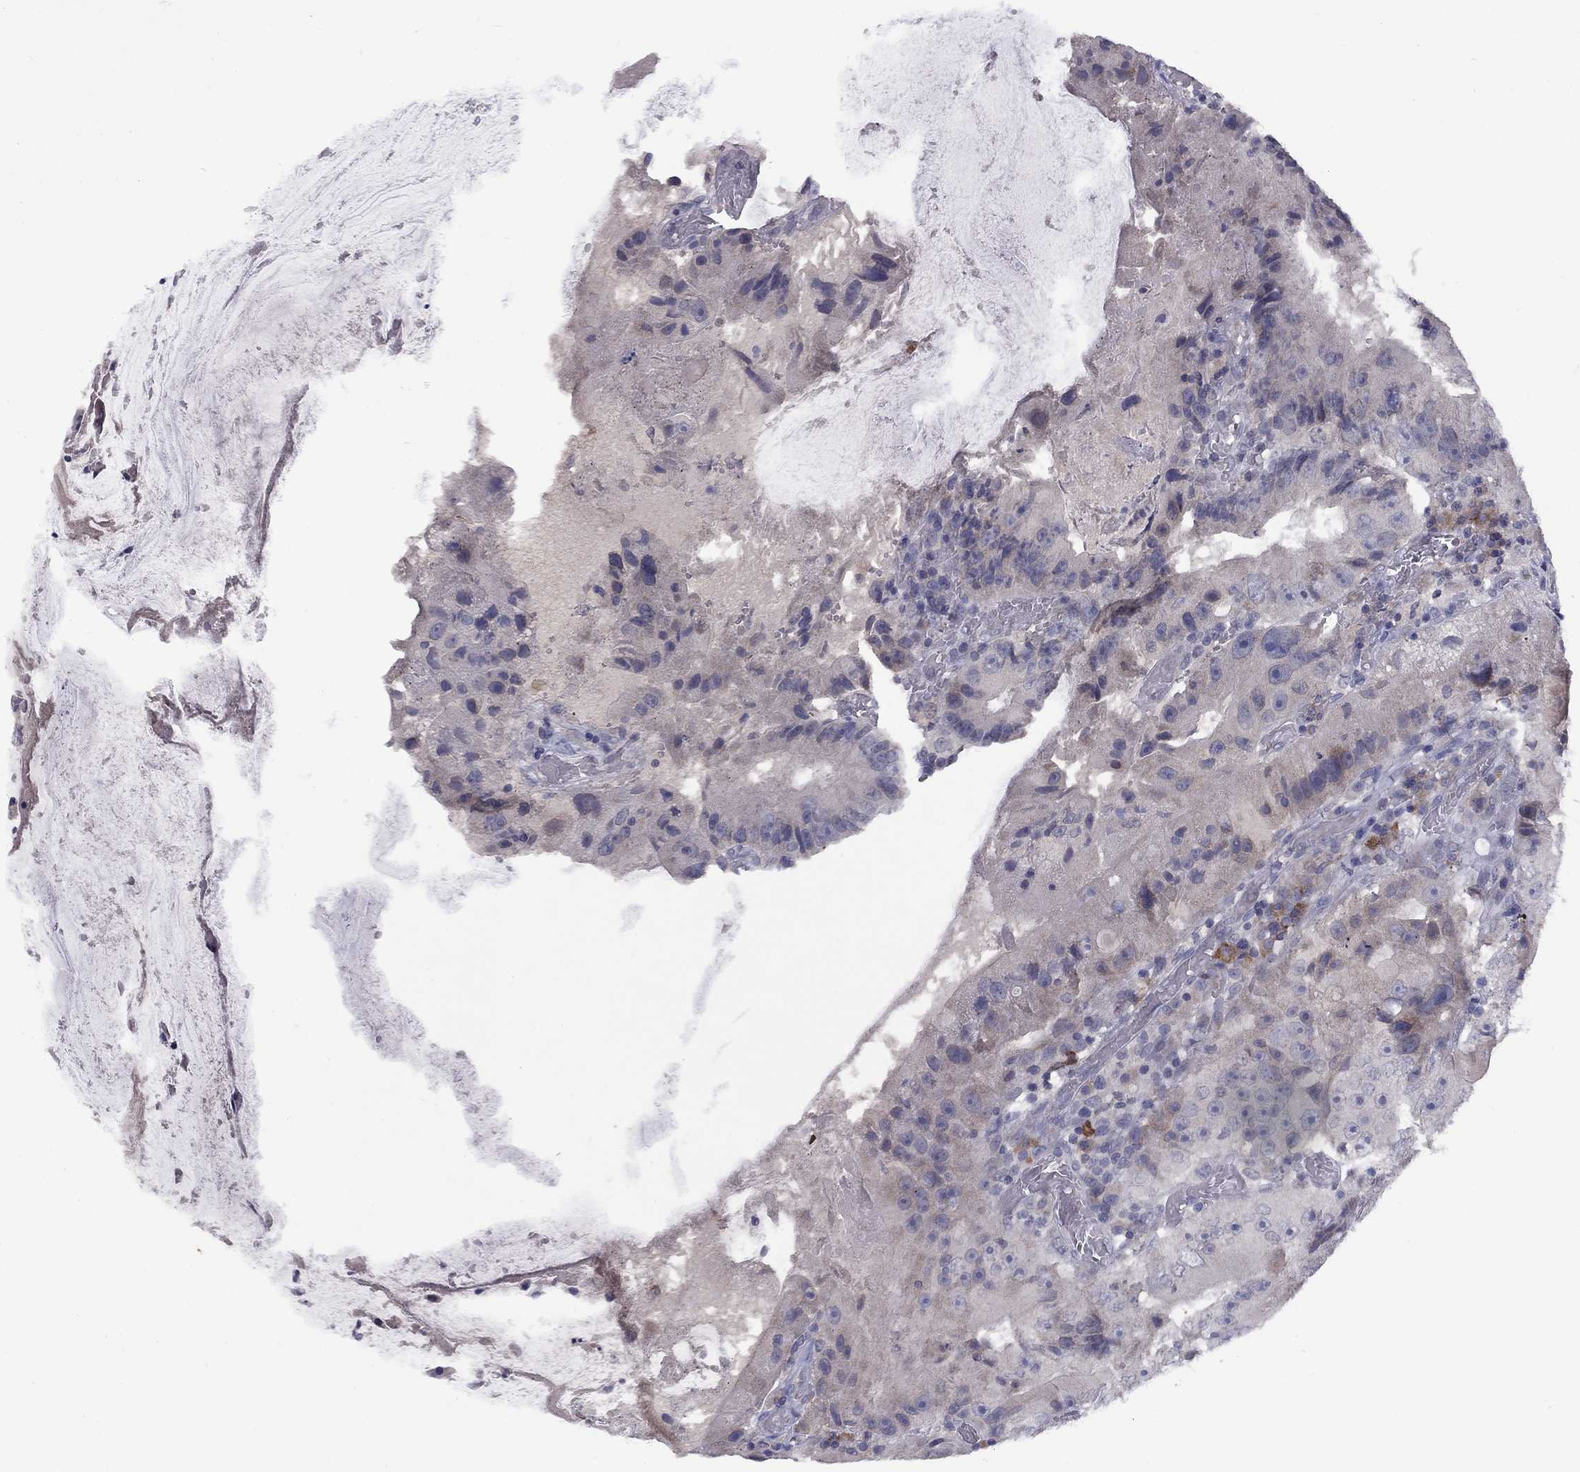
{"staining": {"intensity": "negative", "quantity": "none", "location": "none"}, "tissue": "colorectal cancer", "cell_type": "Tumor cells", "image_type": "cancer", "snomed": [{"axis": "morphology", "description": "Adenocarcinoma, NOS"}, {"axis": "topography", "description": "Colon"}], "caption": "This is a histopathology image of immunohistochemistry staining of adenocarcinoma (colorectal), which shows no staining in tumor cells.", "gene": "CACNA1A", "patient": {"sex": "female", "age": 86}}